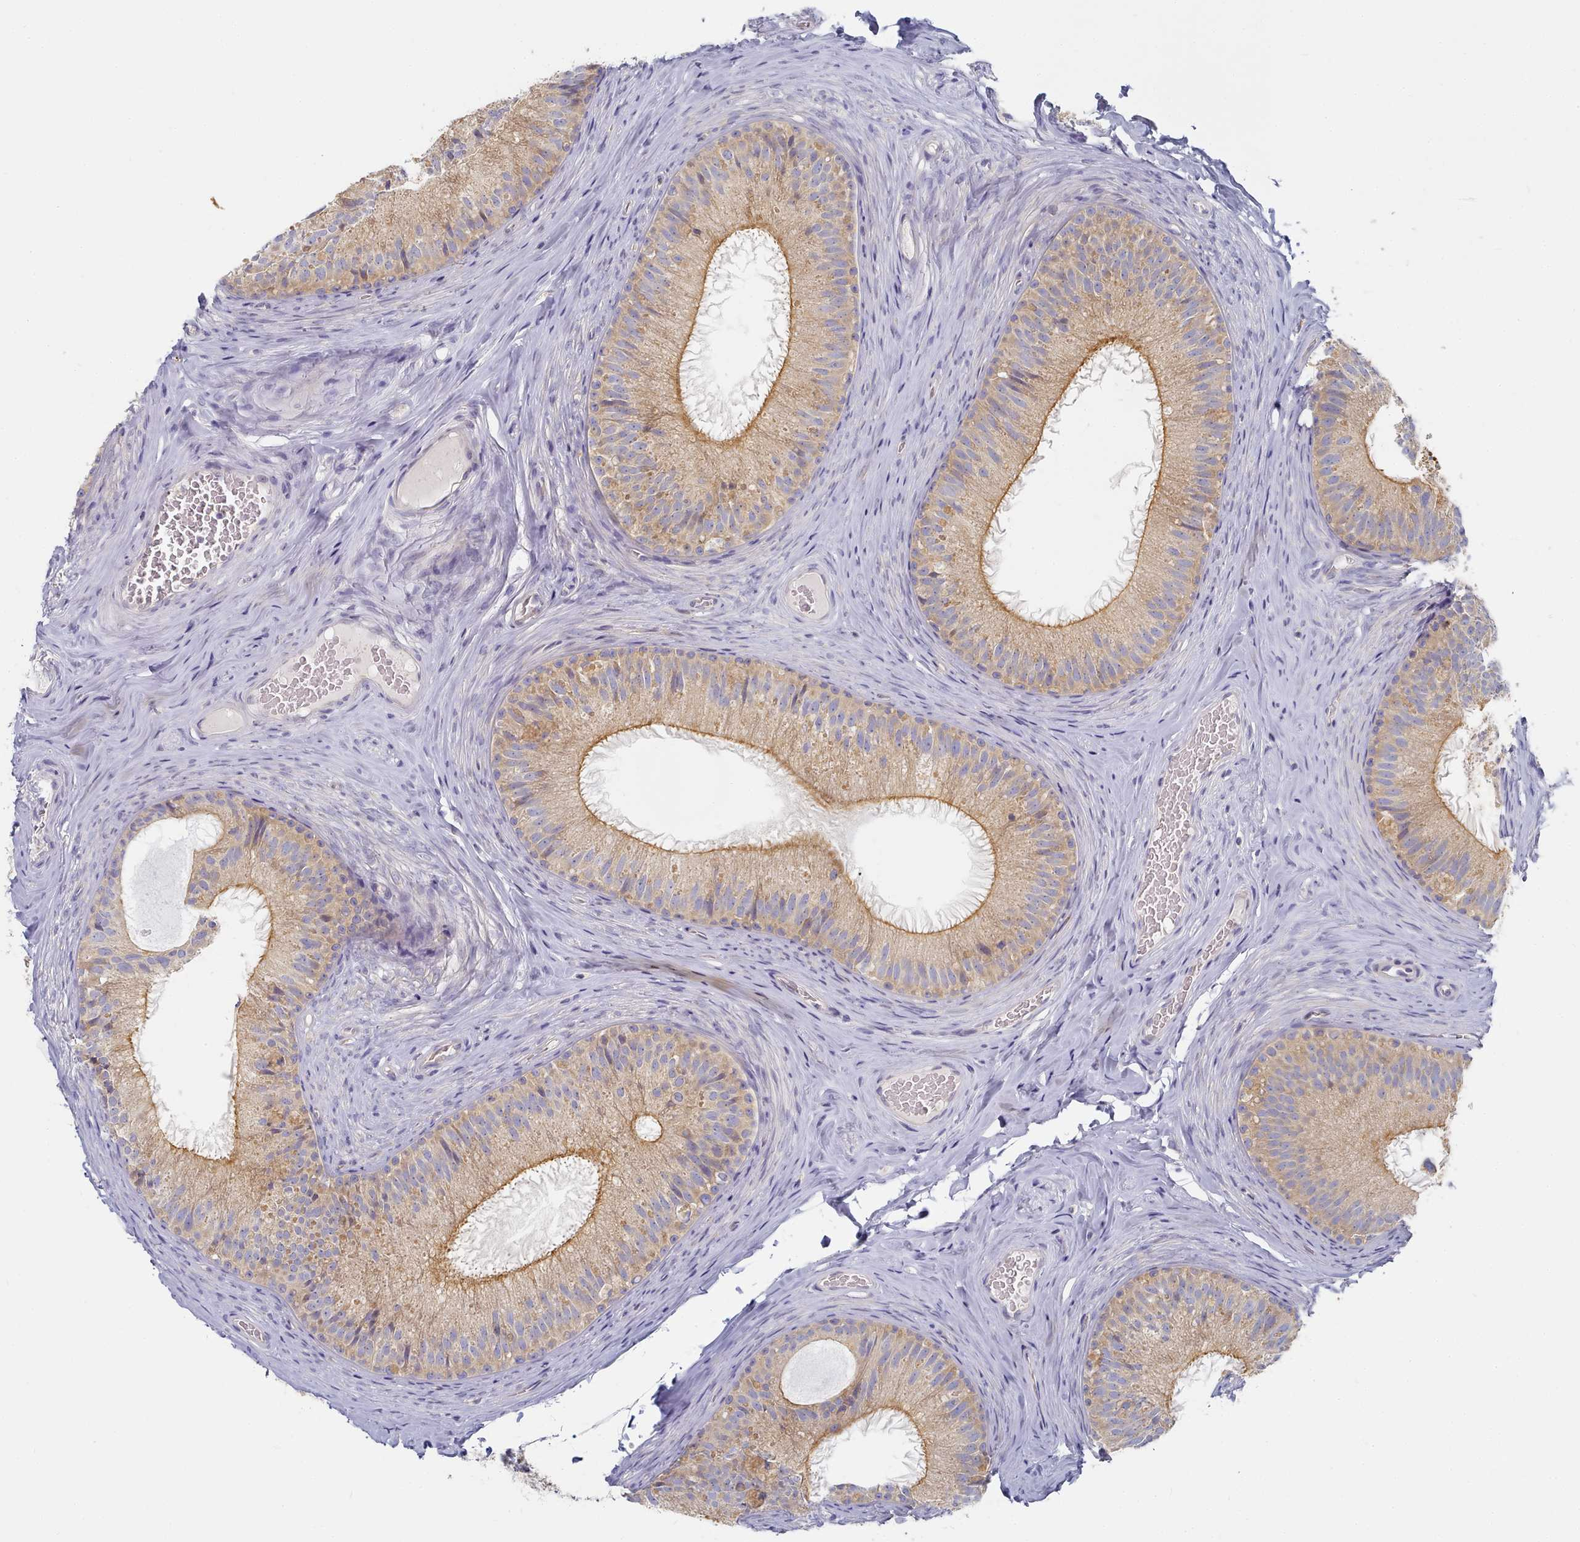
{"staining": {"intensity": "moderate", "quantity": "25%-75%", "location": "cytoplasmic/membranous"}, "tissue": "epididymis", "cell_type": "Glandular cells", "image_type": "normal", "snomed": [{"axis": "morphology", "description": "Normal tissue, NOS"}, {"axis": "topography", "description": "Epididymis"}], "caption": "Brown immunohistochemical staining in normal human epididymis displays moderate cytoplasmic/membranous positivity in approximately 25%-75% of glandular cells. (brown staining indicates protein expression, while blue staining denotes nuclei).", "gene": "TYW1B", "patient": {"sex": "male", "age": 34}}